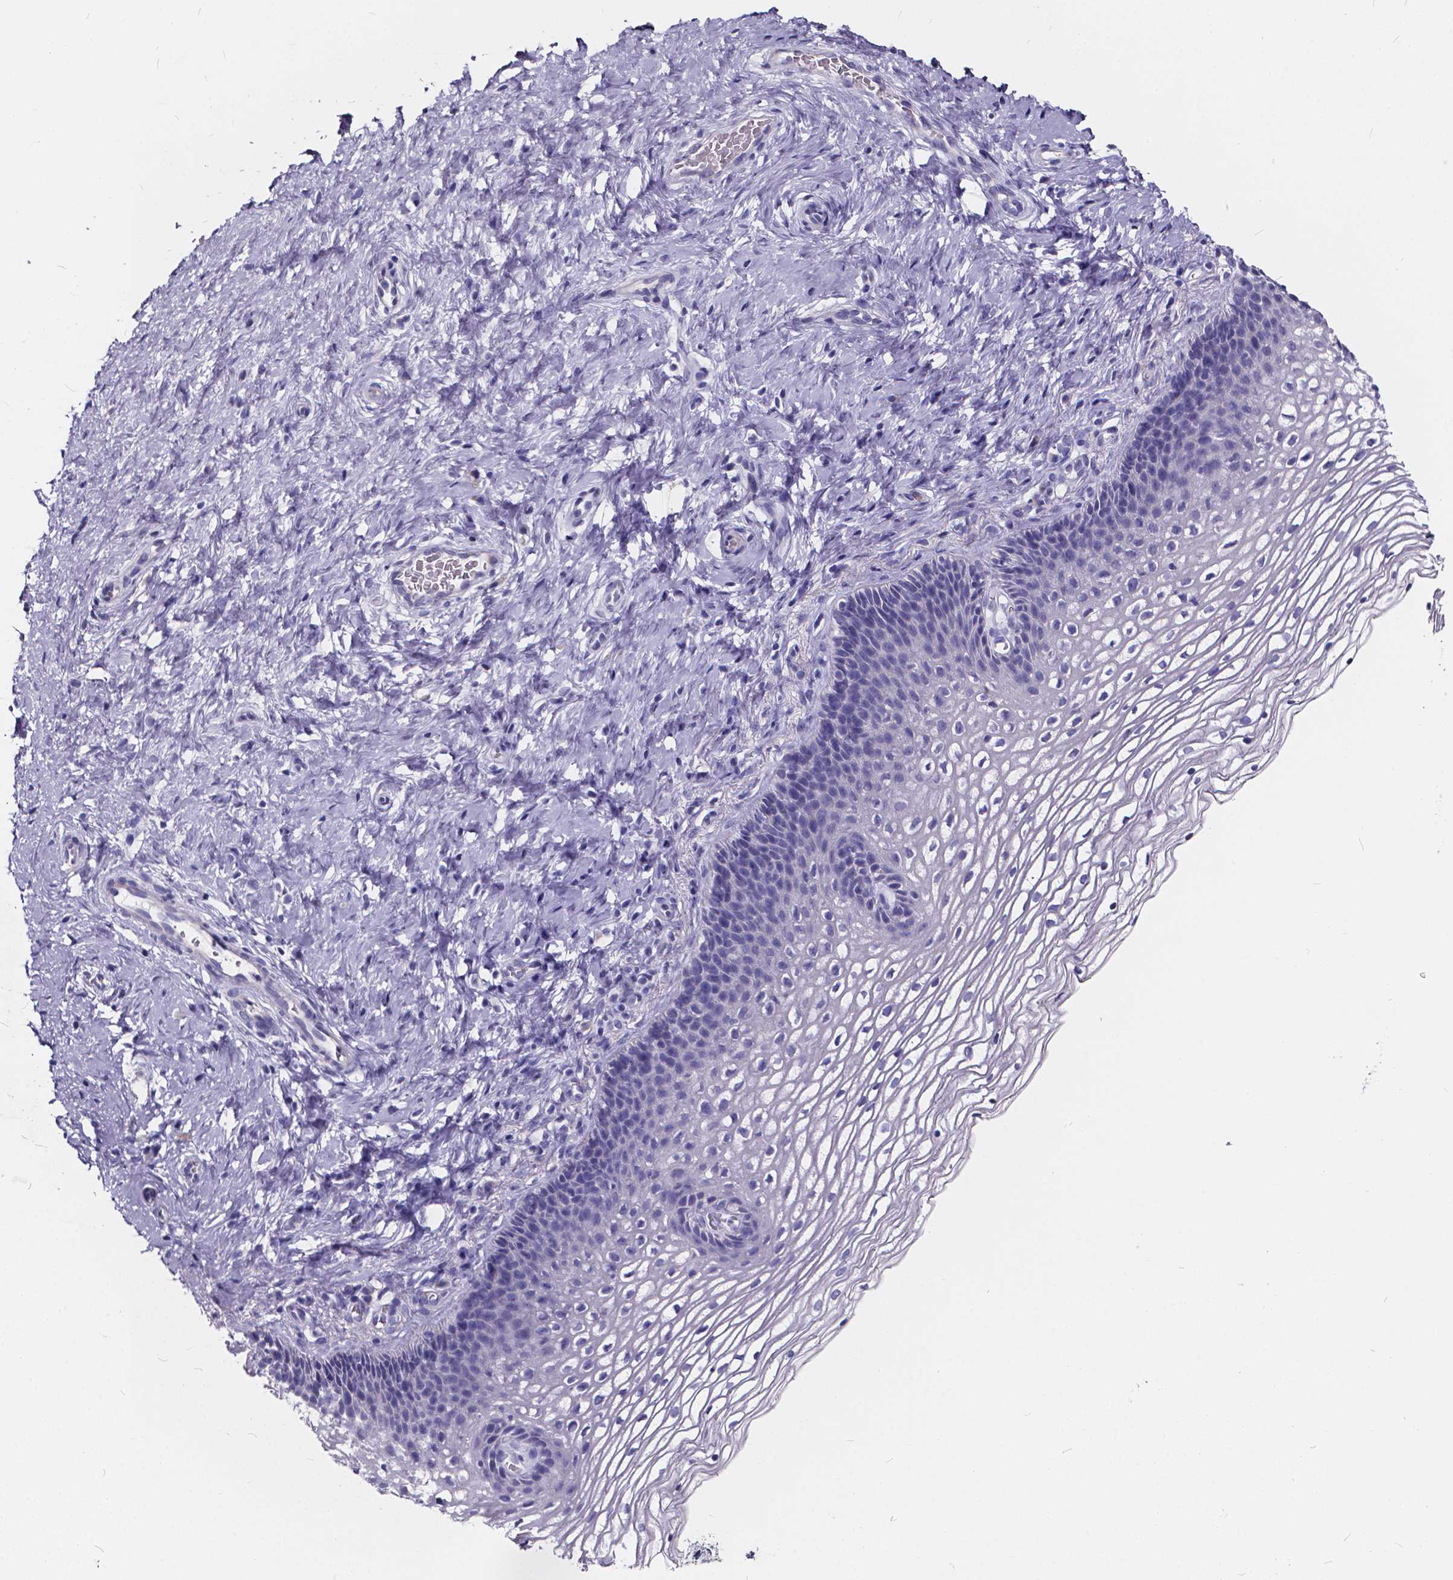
{"staining": {"intensity": "negative", "quantity": "none", "location": "none"}, "tissue": "cervix", "cell_type": "Glandular cells", "image_type": "normal", "snomed": [{"axis": "morphology", "description": "Normal tissue, NOS"}, {"axis": "topography", "description": "Cervix"}], "caption": "Glandular cells show no significant protein staining in unremarkable cervix. (DAB immunohistochemistry (IHC) visualized using brightfield microscopy, high magnification).", "gene": "SPEF2", "patient": {"sex": "female", "age": 34}}